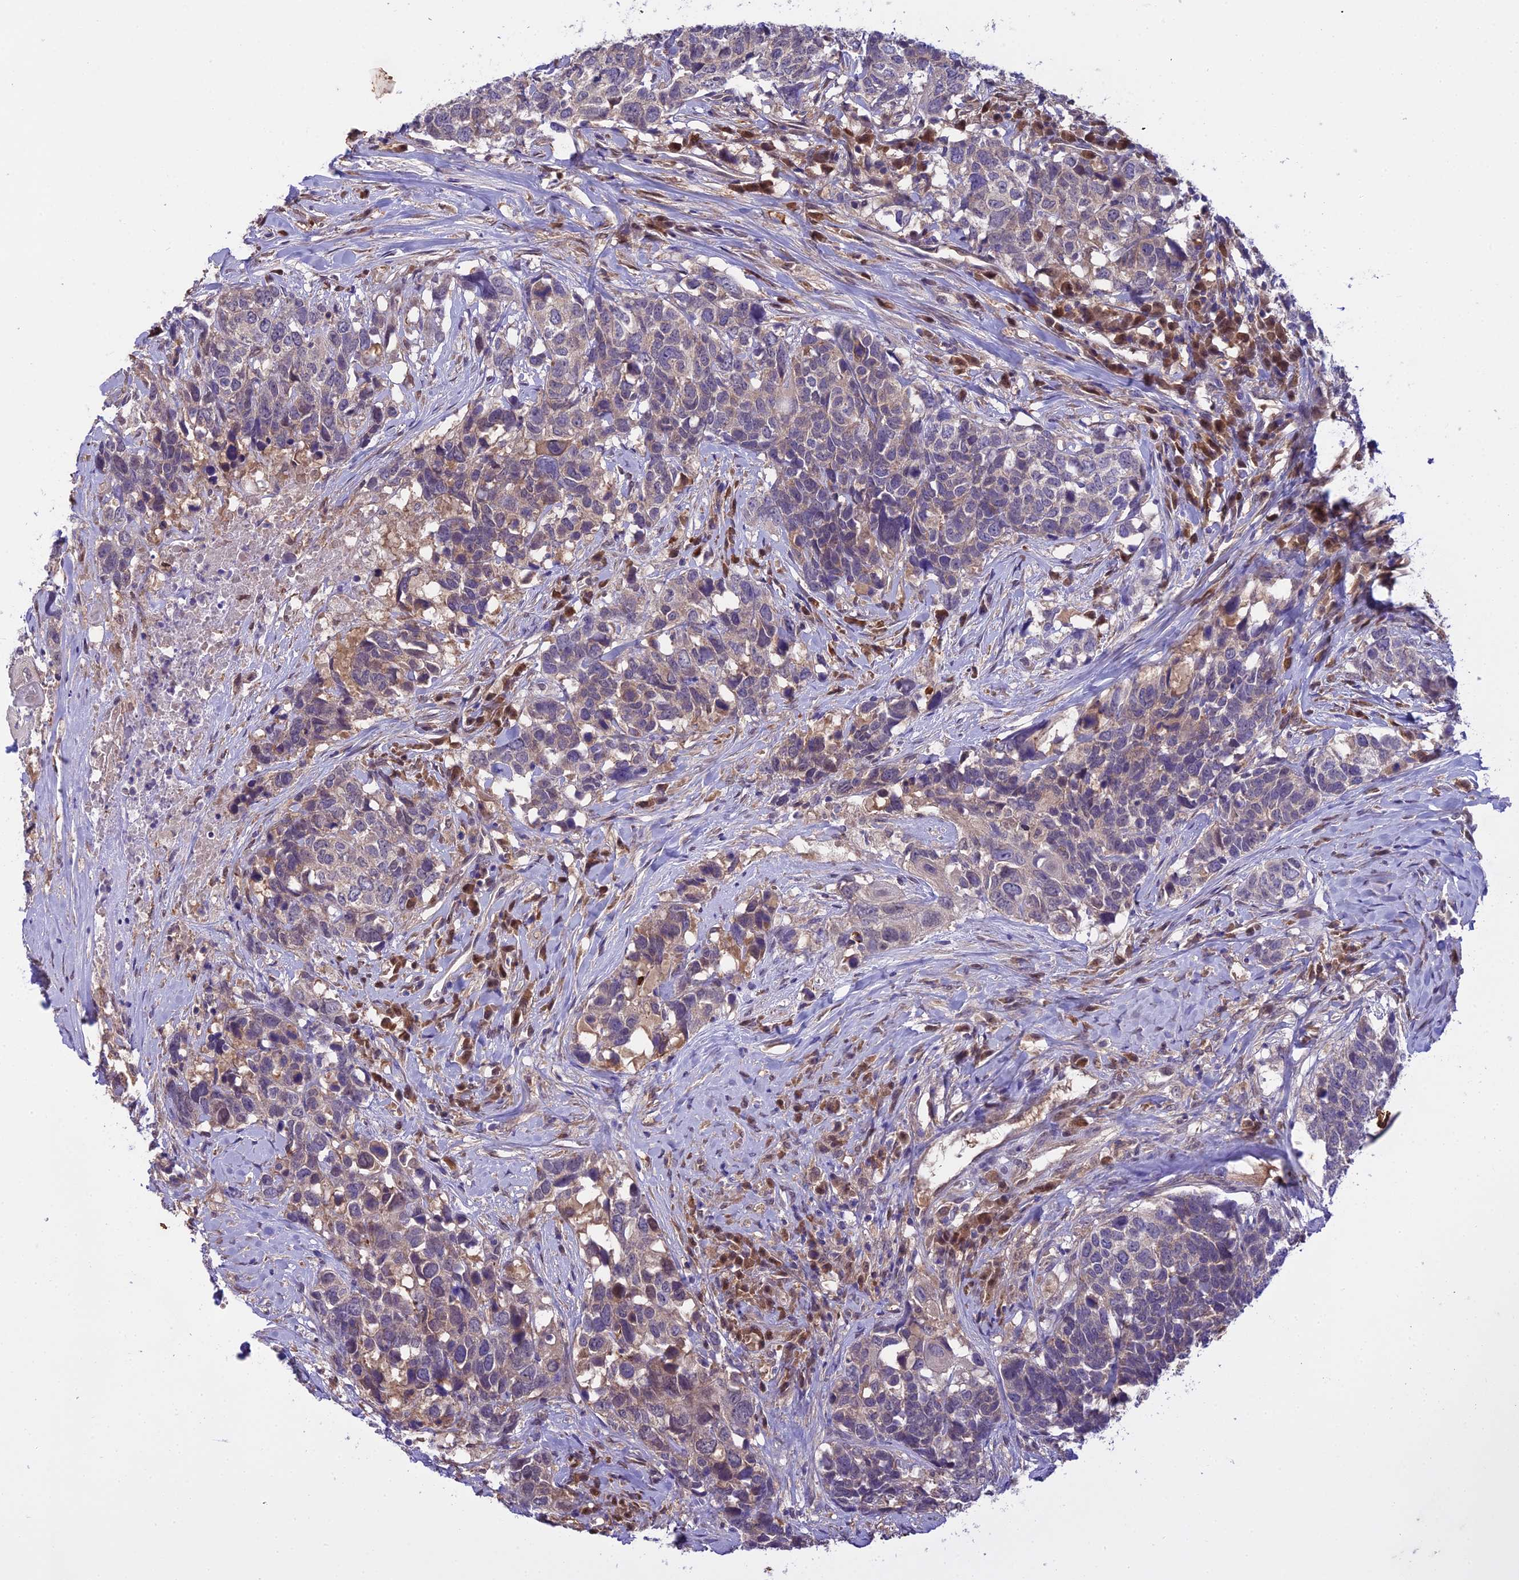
{"staining": {"intensity": "moderate", "quantity": "<25%", "location": "cytoplasmic/membranous"}, "tissue": "head and neck cancer", "cell_type": "Tumor cells", "image_type": "cancer", "snomed": [{"axis": "morphology", "description": "Squamous cell carcinoma, NOS"}, {"axis": "topography", "description": "Head-Neck"}], "caption": "This is an image of immunohistochemistry (IHC) staining of squamous cell carcinoma (head and neck), which shows moderate positivity in the cytoplasmic/membranous of tumor cells.", "gene": "BORCS6", "patient": {"sex": "male", "age": 66}}